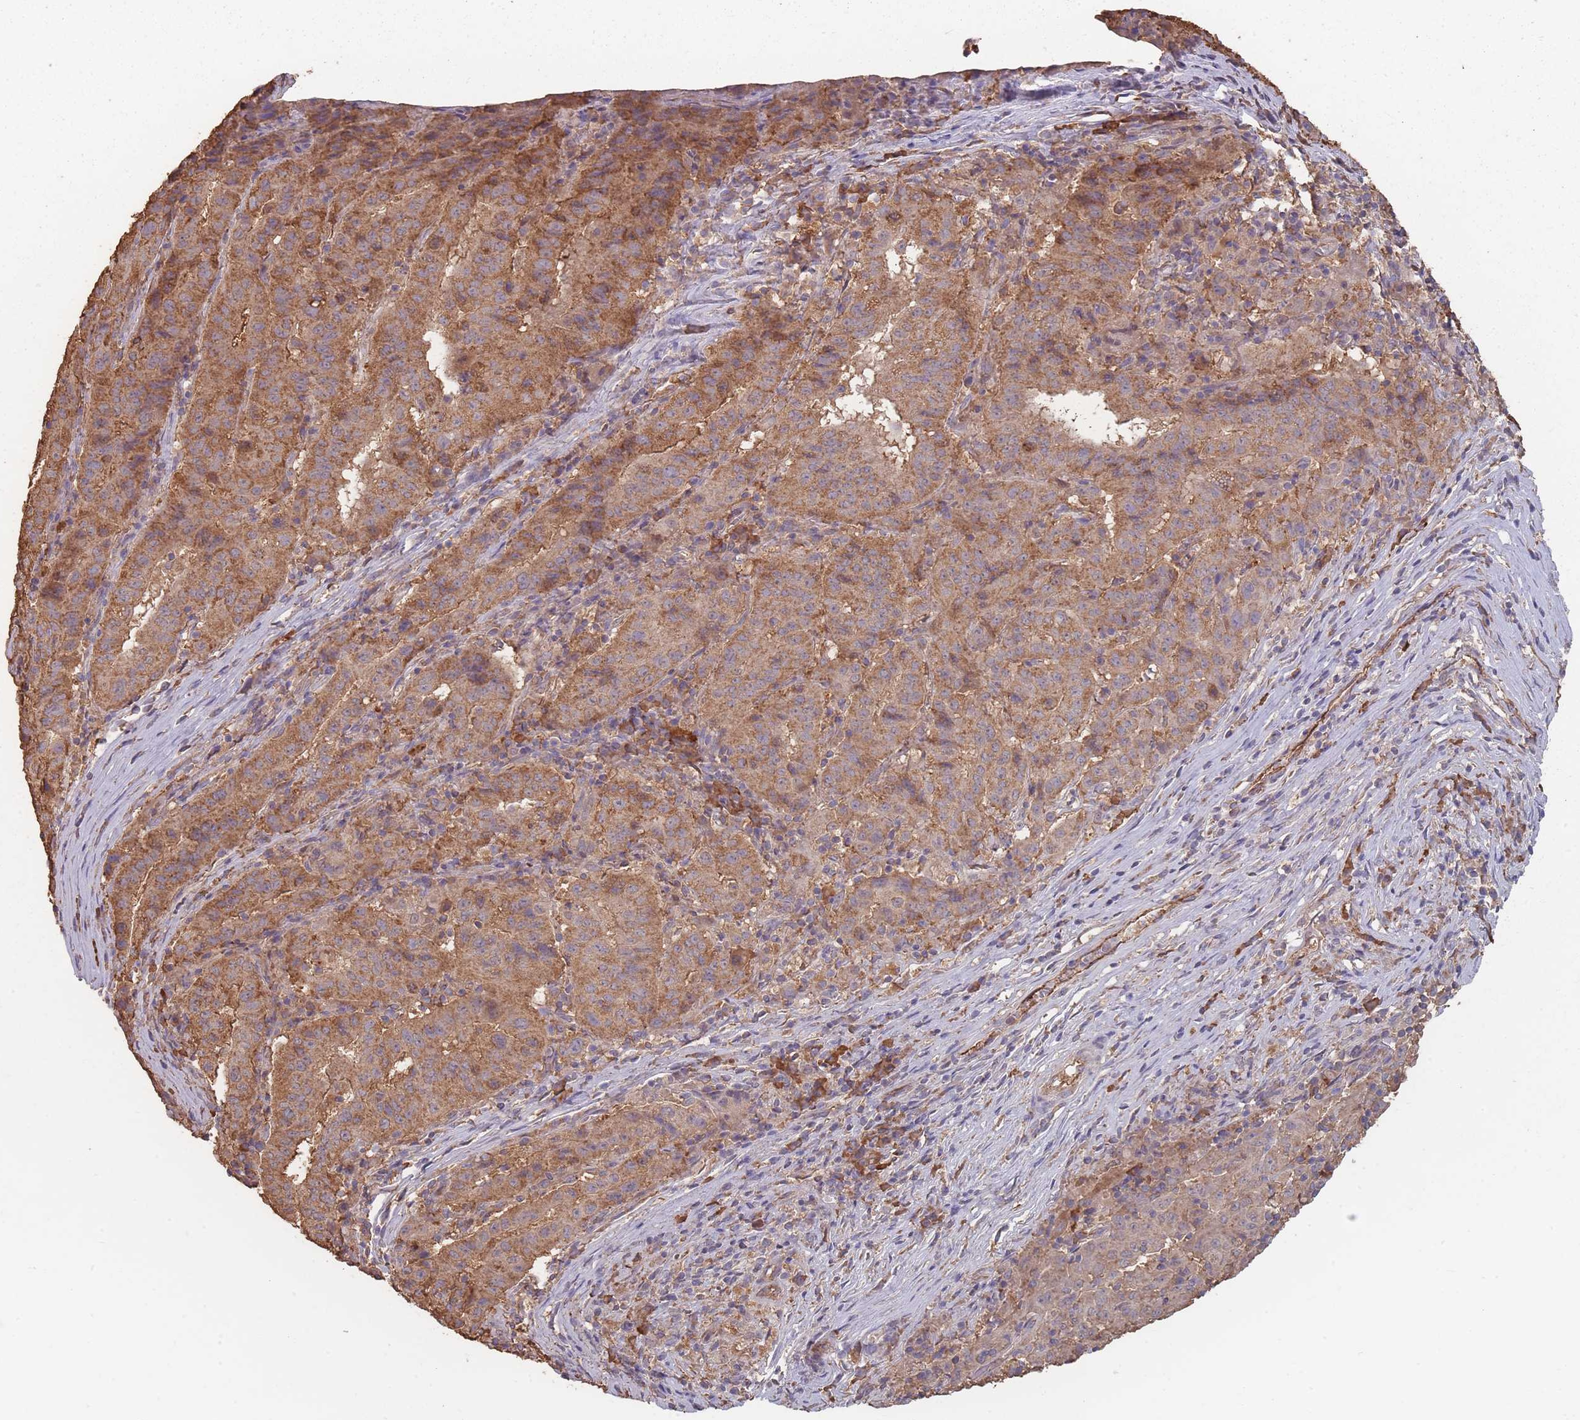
{"staining": {"intensity": "moderate", "quantity": ">75%", "location": "cytoplasmic/membranous"}, "tissue": "pancreatic cancer", "cell_type": "Tumor cells", "image_type": "cancer", "snomed": [{"axis": "morphology", "description": "Adenocarcinoma, NOS"}, {"axis": "topography", "description": "Pancreas"}], "caption": "Protein staining by IHC exhibits moderate cytoplasmic/membranous expression in approximately >75% of tumor cells in pancreatic adenocarcinoma. (brown staining indicates protein expression, while blue staining denotes nuclei).", "gene": "SANBR", "patient": {"sex": "male", "age": 63}}